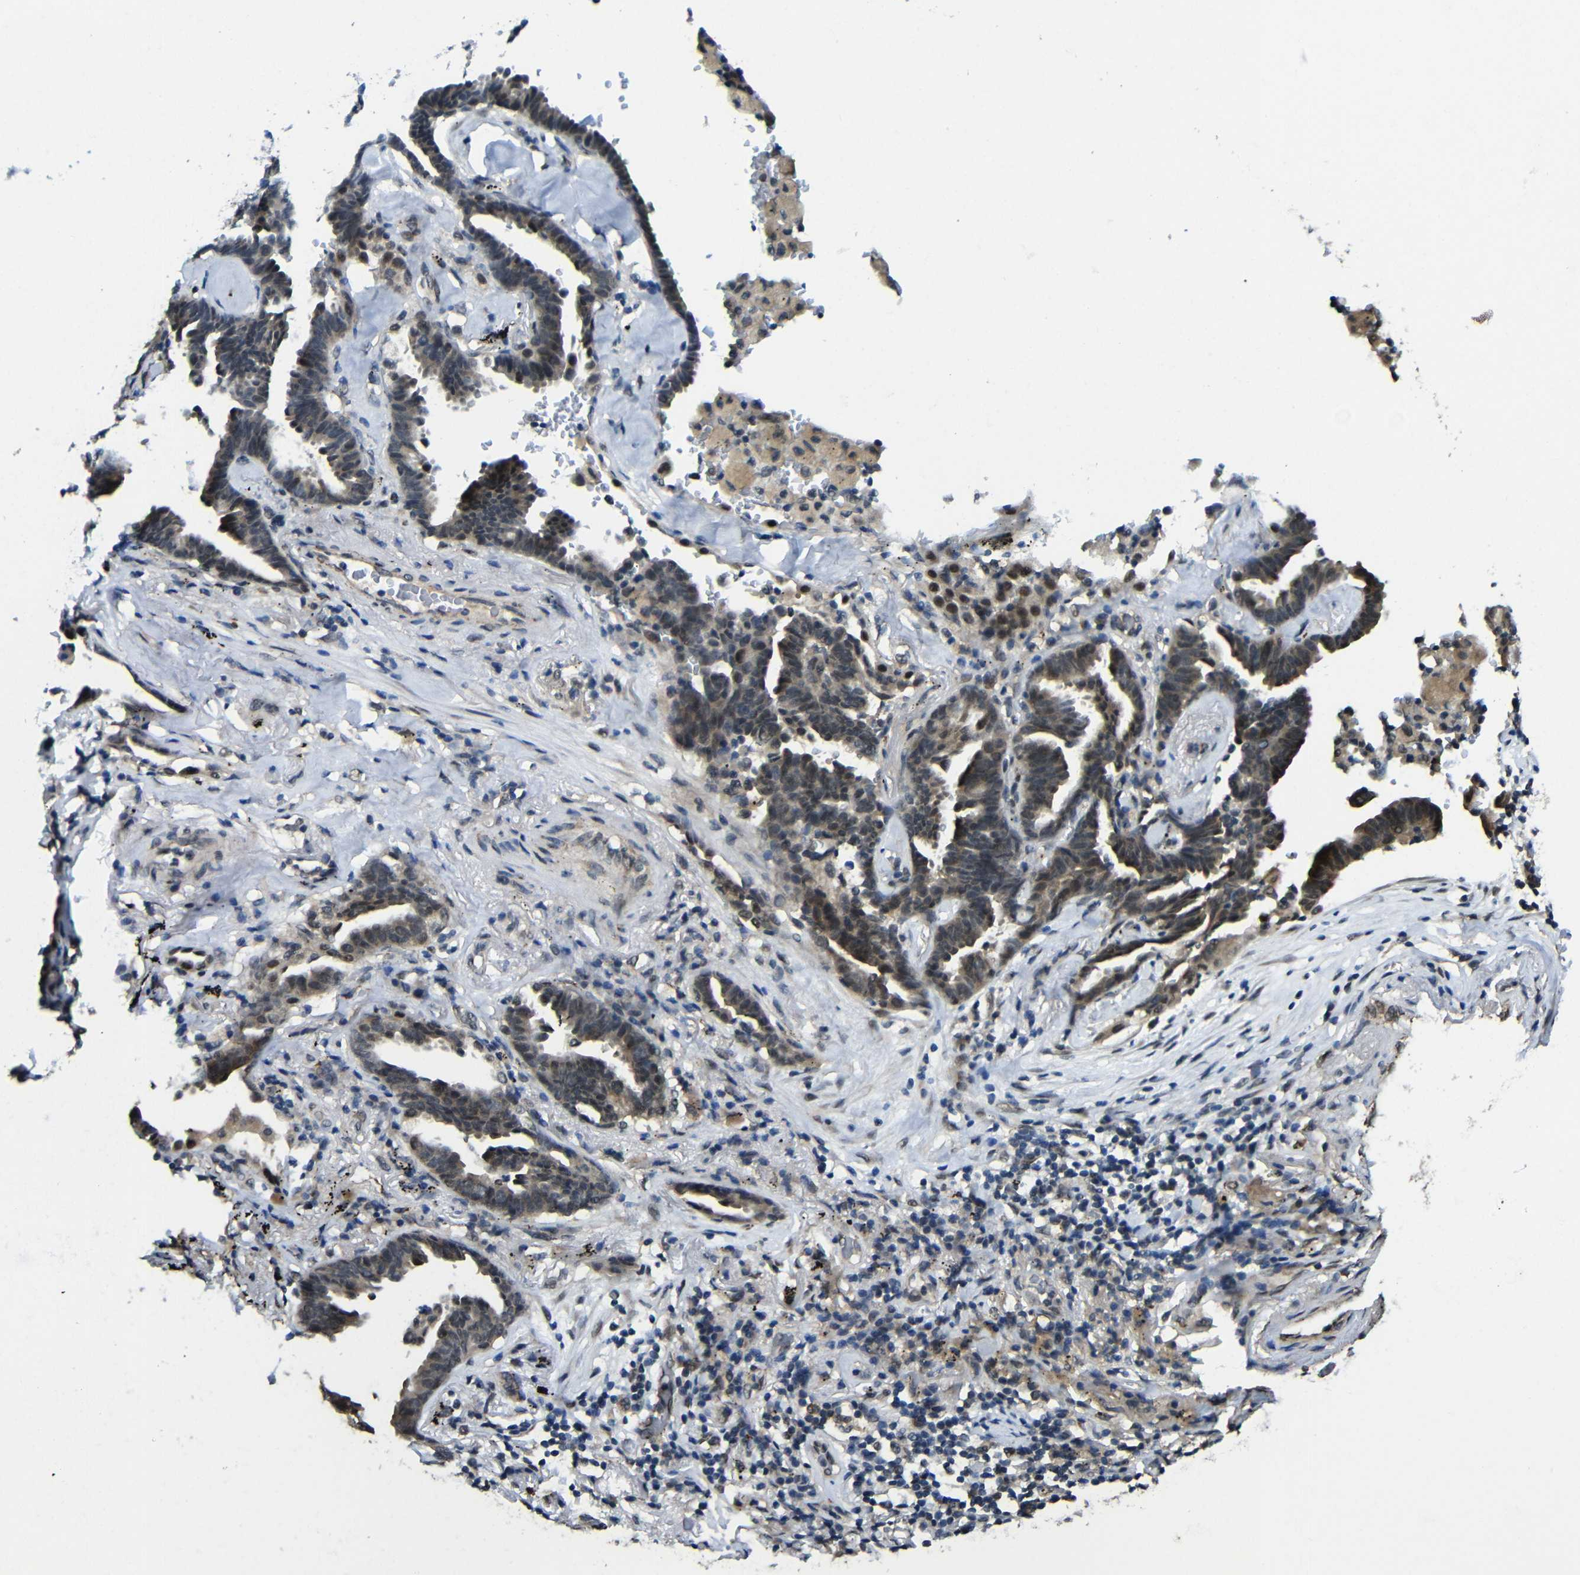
{"staining": {"intensity": "moderate", "quantity": ">75%", "location": "cytoplasmic/membranous,nuclear"}, "tissue": "lung cancer", "cell_type": "Tumor cells", "image_type": "cancer", "snomed": [{"axis": "morphology", "description": "Adenocarcinoma, NOS"}, {"axis": "topography", "description": "Lung"}], "caption": "Immunohistochemical staining of human lung cancer demonstrates medium levels of moderate cytoplasmic/membranous and nuclear staining in approximately >75% of tumor cells.", "gene": "FAM172A", "patient": {"sex": "female", "age": 64}}